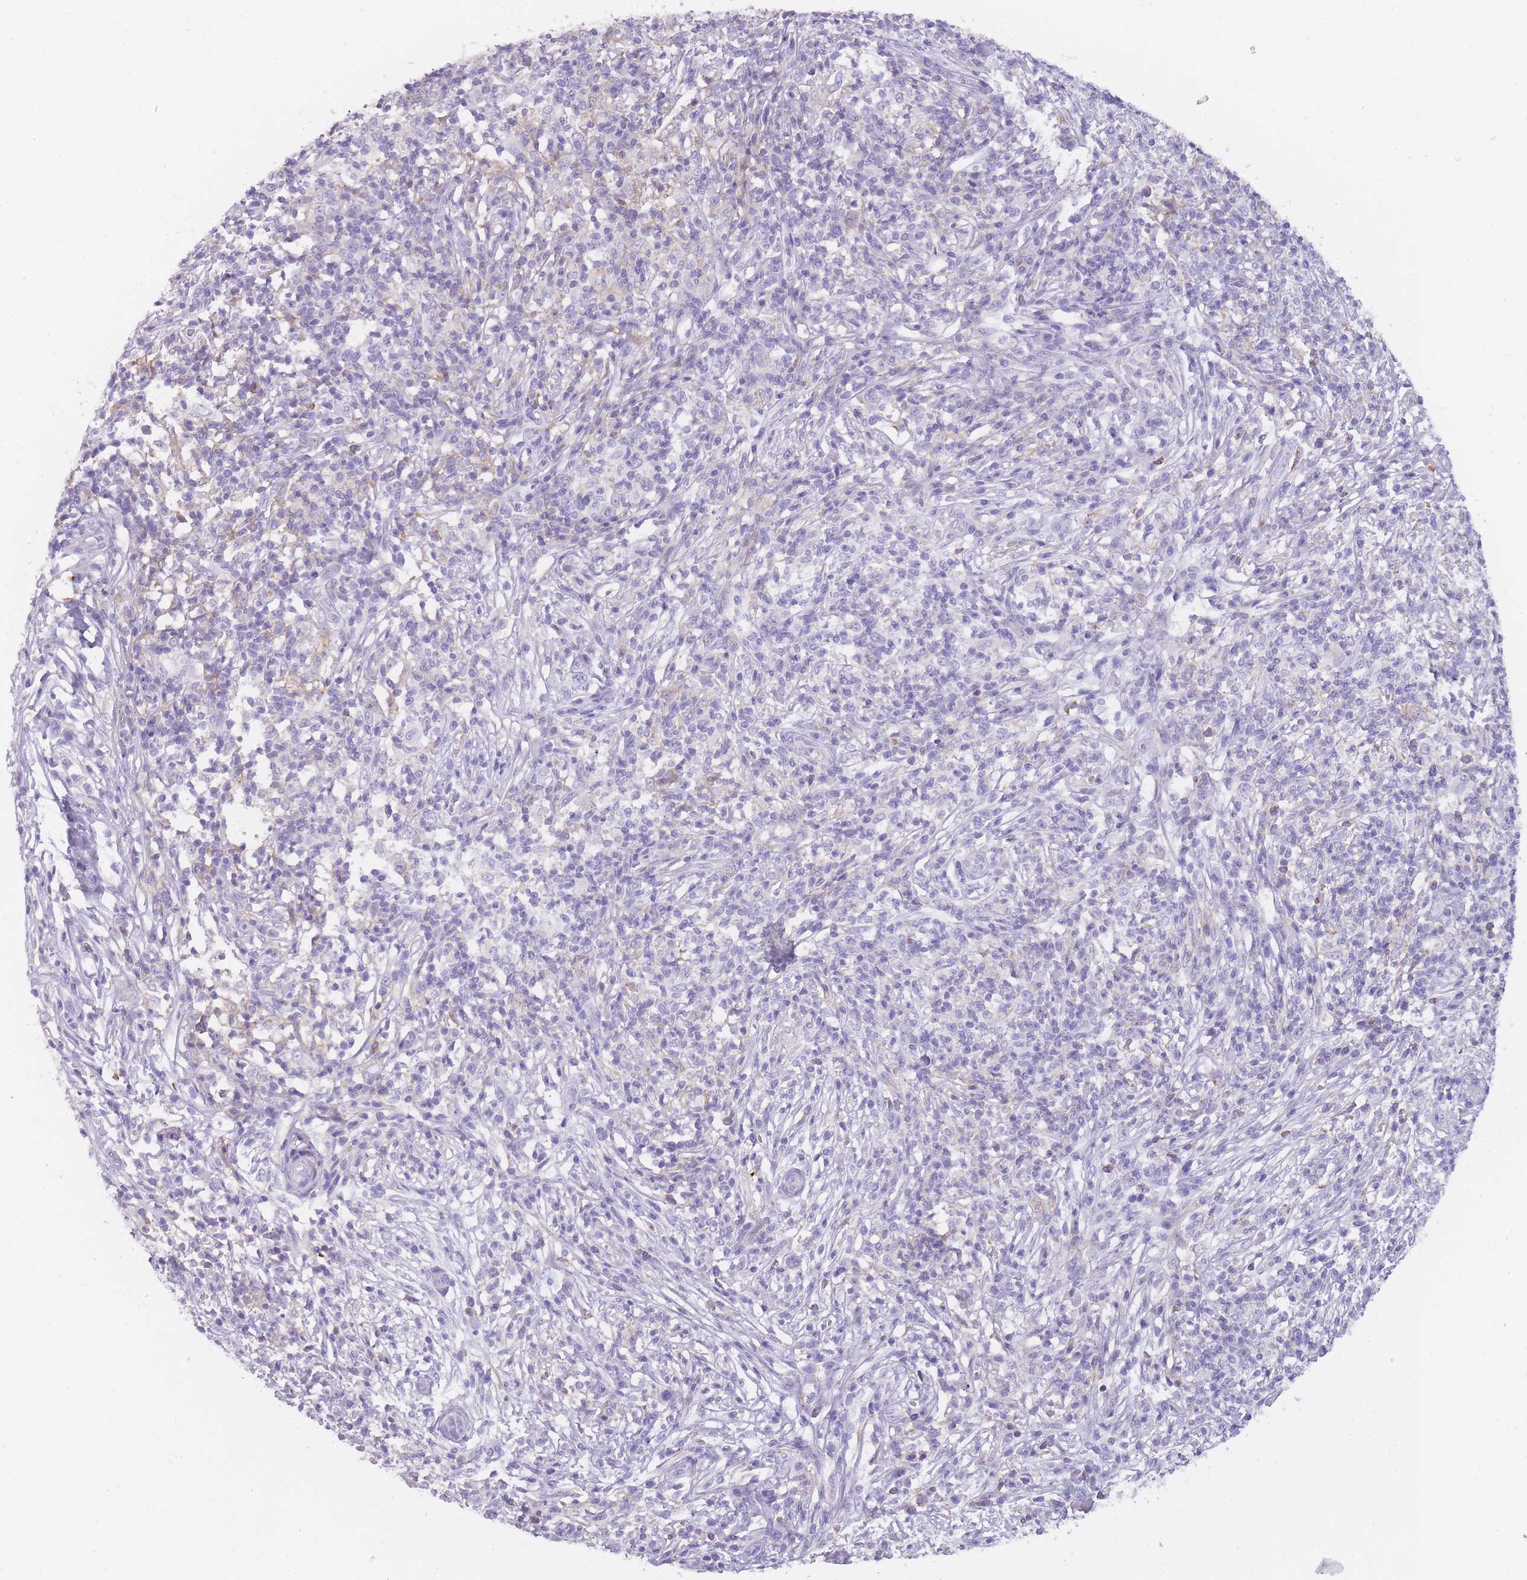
{"staining": {"intensity": "negative", "quantity": "none", "location": "none"}, "tissue": "melanoma", "cell_type": "Tumor cells", "image_type": "cancer", "snomed": [{"axis": "morphology", "description": "Malignant melanoma, NOS"}, {"axis": "topography", "description": "Skin"}], "caption": "DAB immunohistochemical staining of melanoma displays no significant expression in tumor cells.", "gene": "CR1L", "patient": {"sex": "male", "age": 66}}